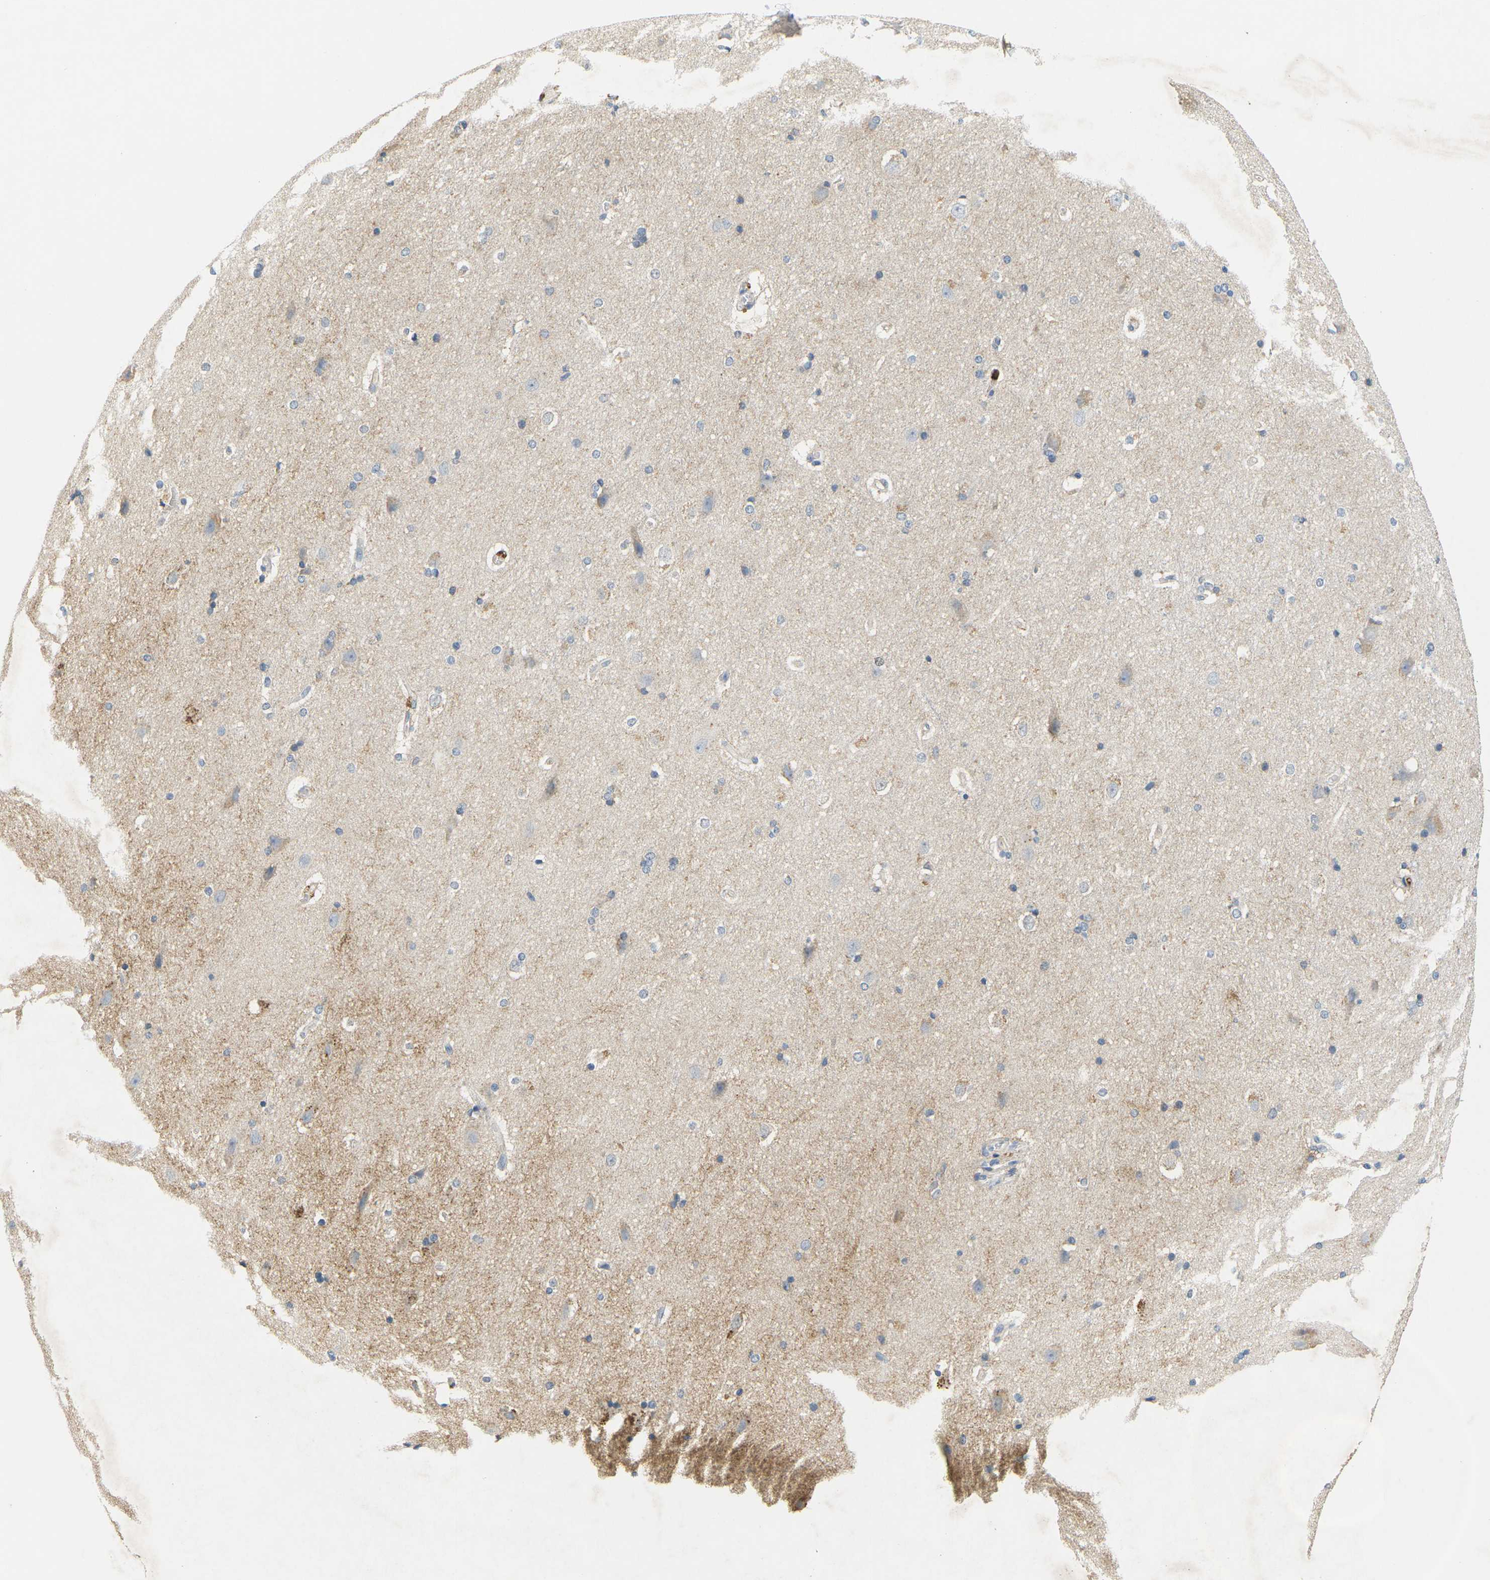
{"staining": {"intensity": "weak", "quantity": "<25%", "location": "cytoplasmic/membranous"}, "tissue": "hippocampus", "cell_type": "Glial cells", "image_type": "normal", "snomed": [{"axis": "morphology", "description": "Normal tissue, NOS"}, {"axis": "topography", "description": "Hippocampus"}], "caption": "Protein analysis of normal hippocampus demonstrates no significant positivity in glial cells.", "gene": "ADM", "patient": {"sex": "female", "age": 19}}